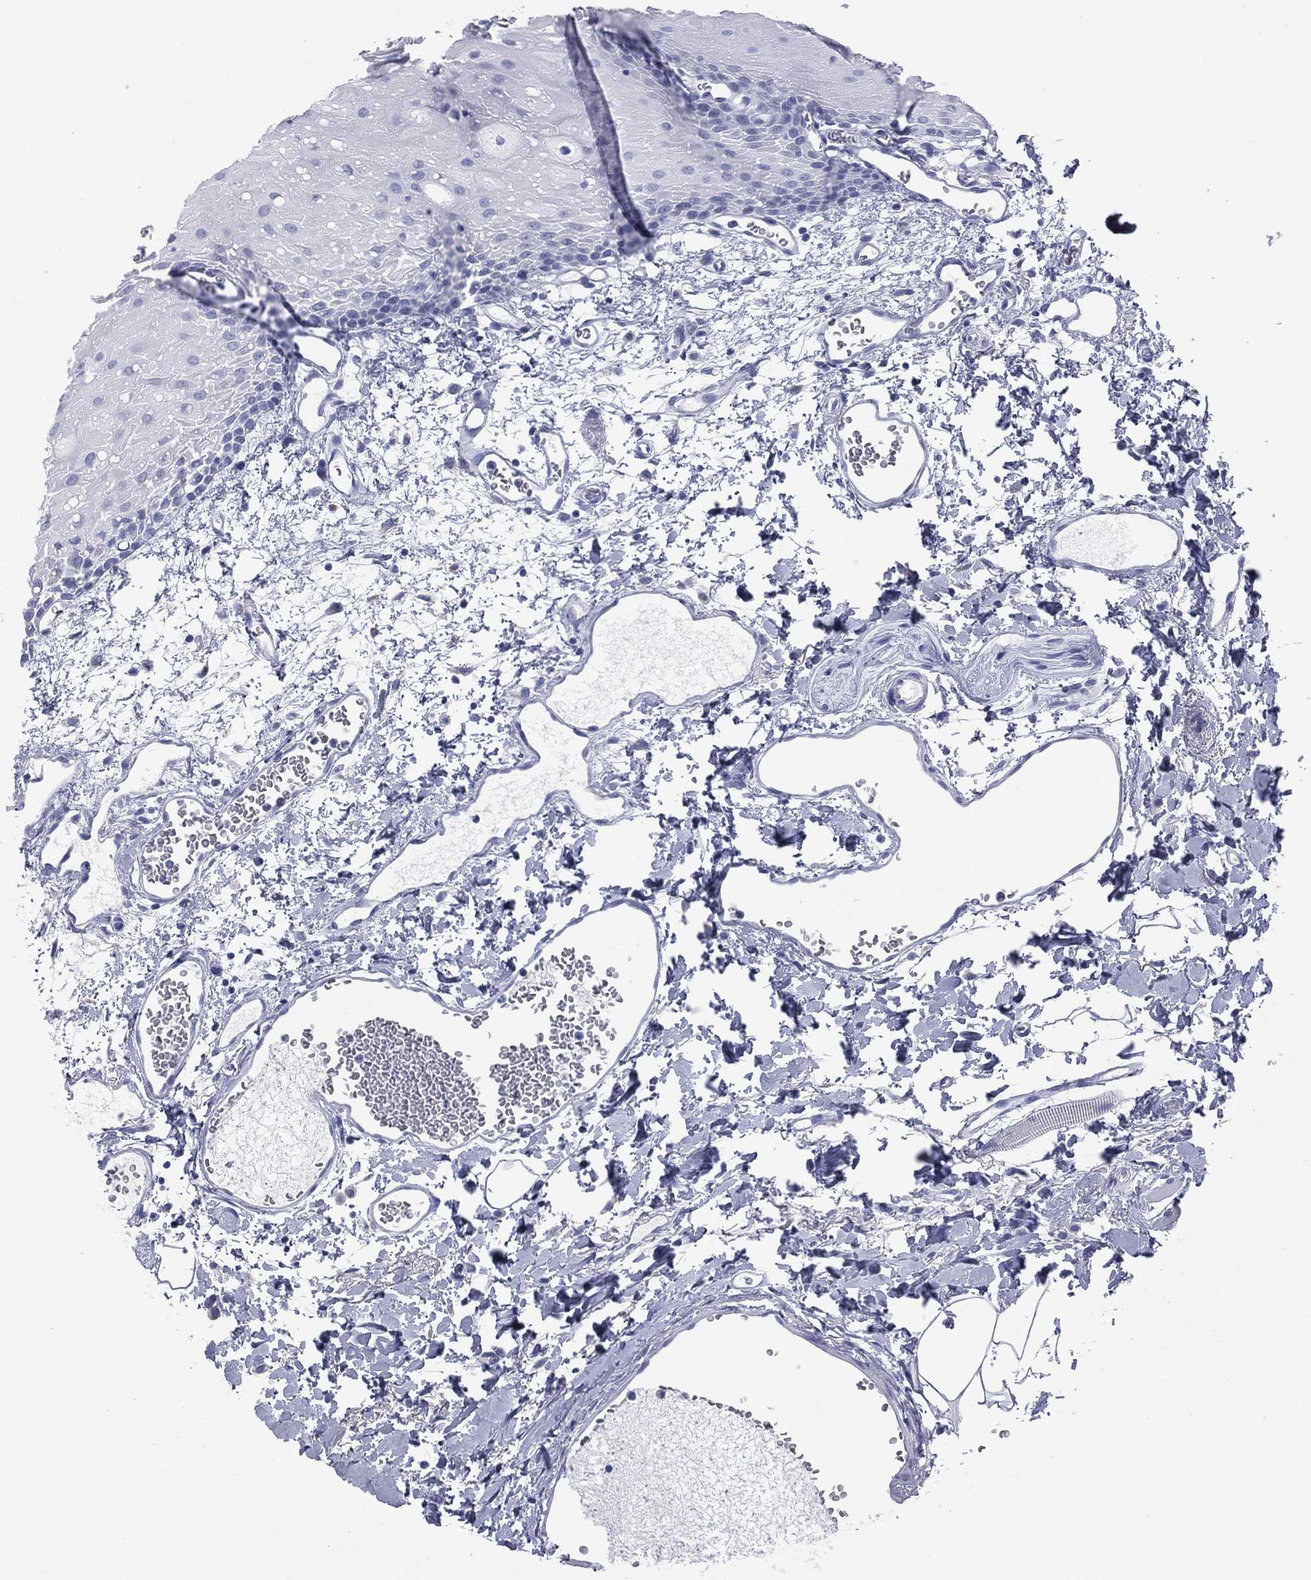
{"staining": {"intensity": "negative", "quantity": "none", "location": "none"}, "tissue": "oral mucosa", "cell_type": "Squamous epithelial cells", "image_type": "normal", "snomed": [{"axis": "morphology", "description": "Normal tissue, NOS"}, {"axis": "morphology", "description": "Squamous cell carcinoma, NOS"}, {"axis": "topography", "description": "Oral tissue"}, {"axis": "topography", "description": "Head-Neck"}], "caption": "The micrograph exhibits no significant staining in squamous epithelial cells of oral mucosa. Brightfield microscopy of immunohistochemistry stained with DAB (brown) and hematoxylin (blue), captured at high magnification.", "gene": "MLN", "patient": {"sex": "female", "age": 70}}